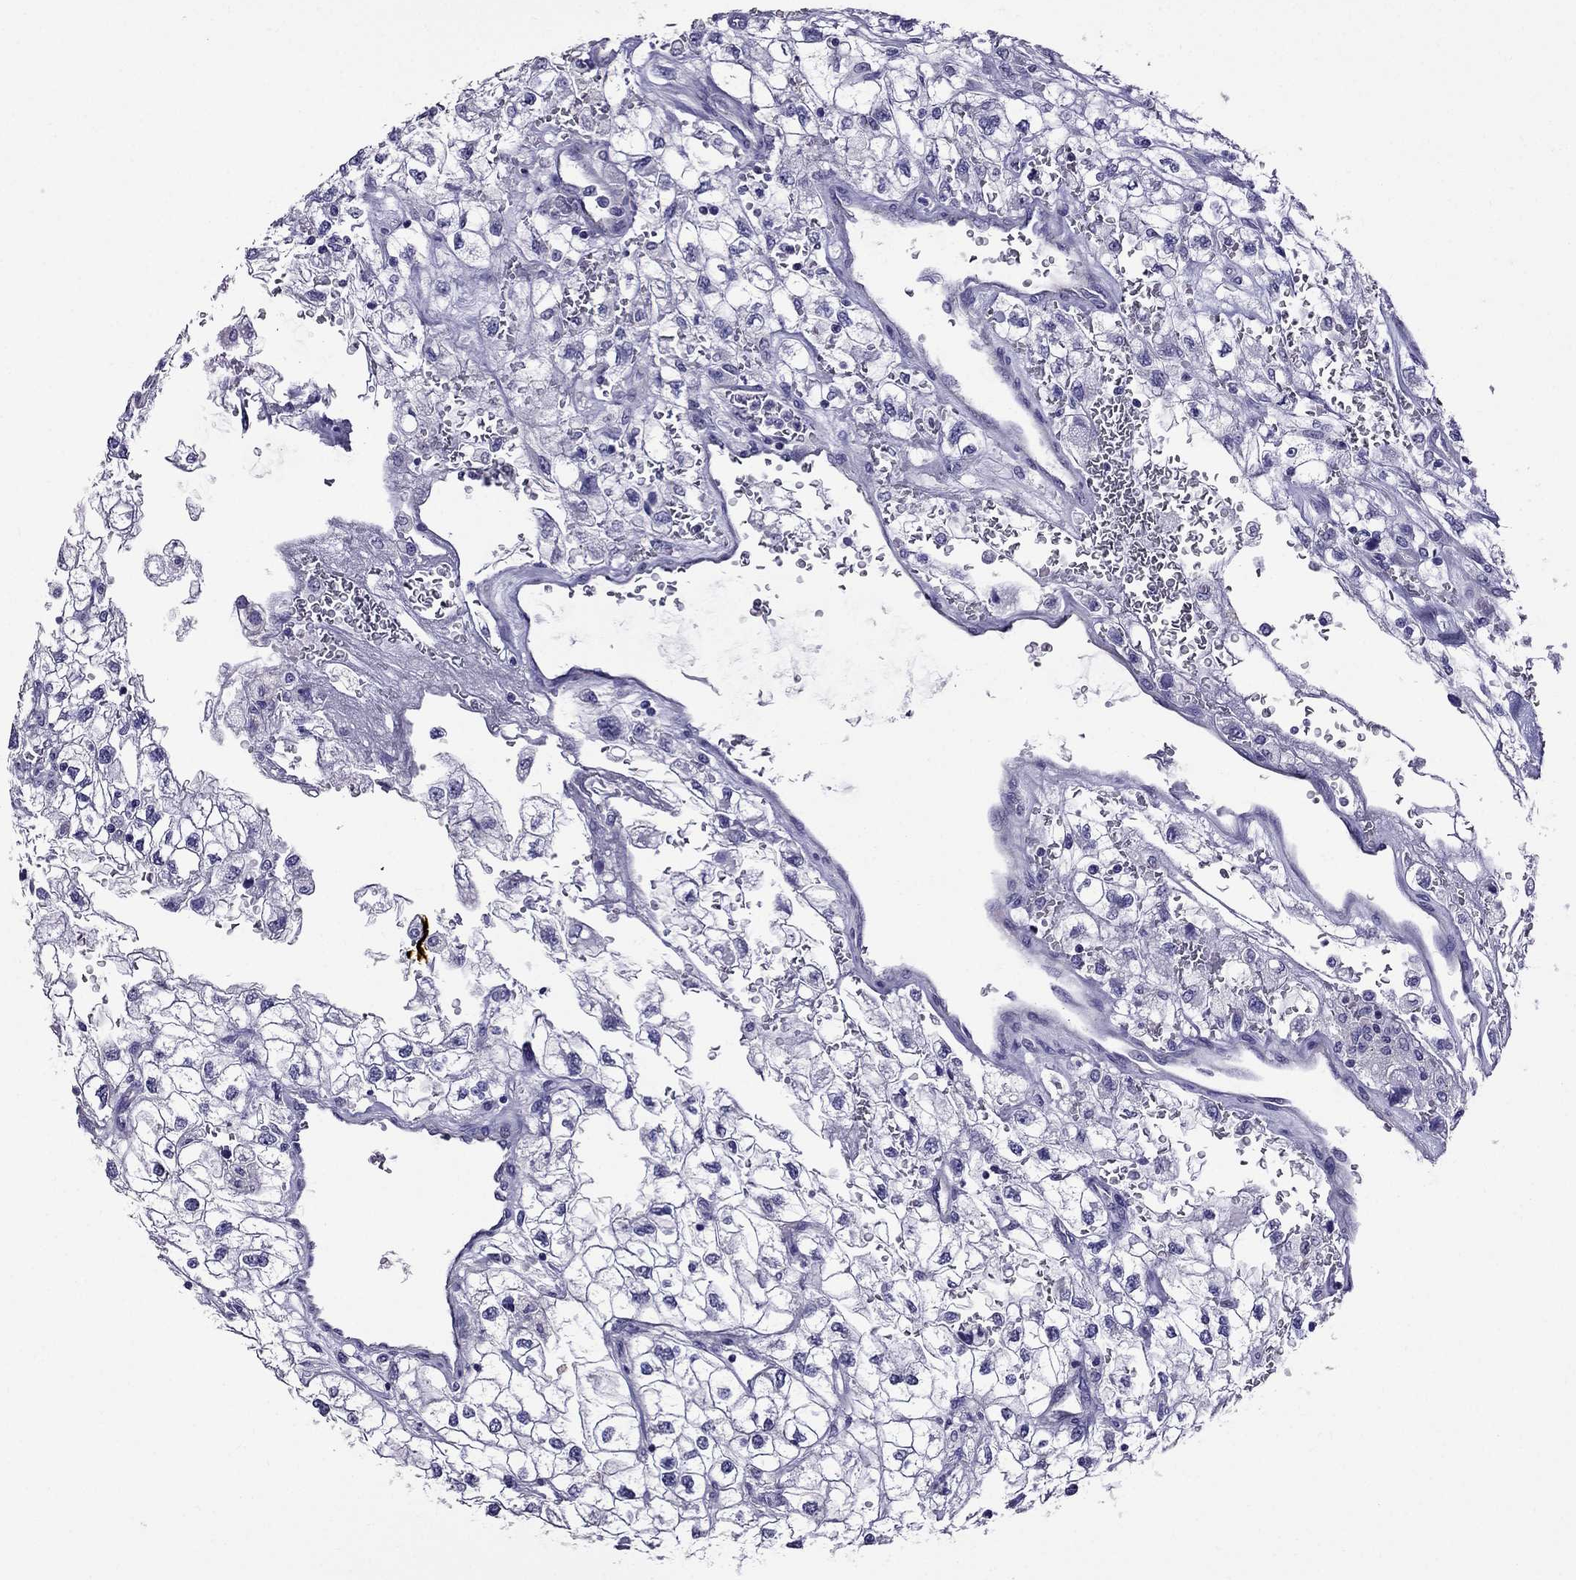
{"staining": {"intensity": "negative", "quantity": "none", "location": "none"}, "tissue": "renal cancer", "cell_type": "Tumor cells", "image_type": "cancer", "snomed": [{"axis": "morphology", "description": "Adenocarcinoma, NOS"}, {"axis": "topography", "description": "Kidney"}], "caption": "This is an immunohistochemistry image of human renal adenocarcinoma. There is no expression in tumor cells.", "gene": "OXCT2", "patient": {"sex": "male", "age": 59}}